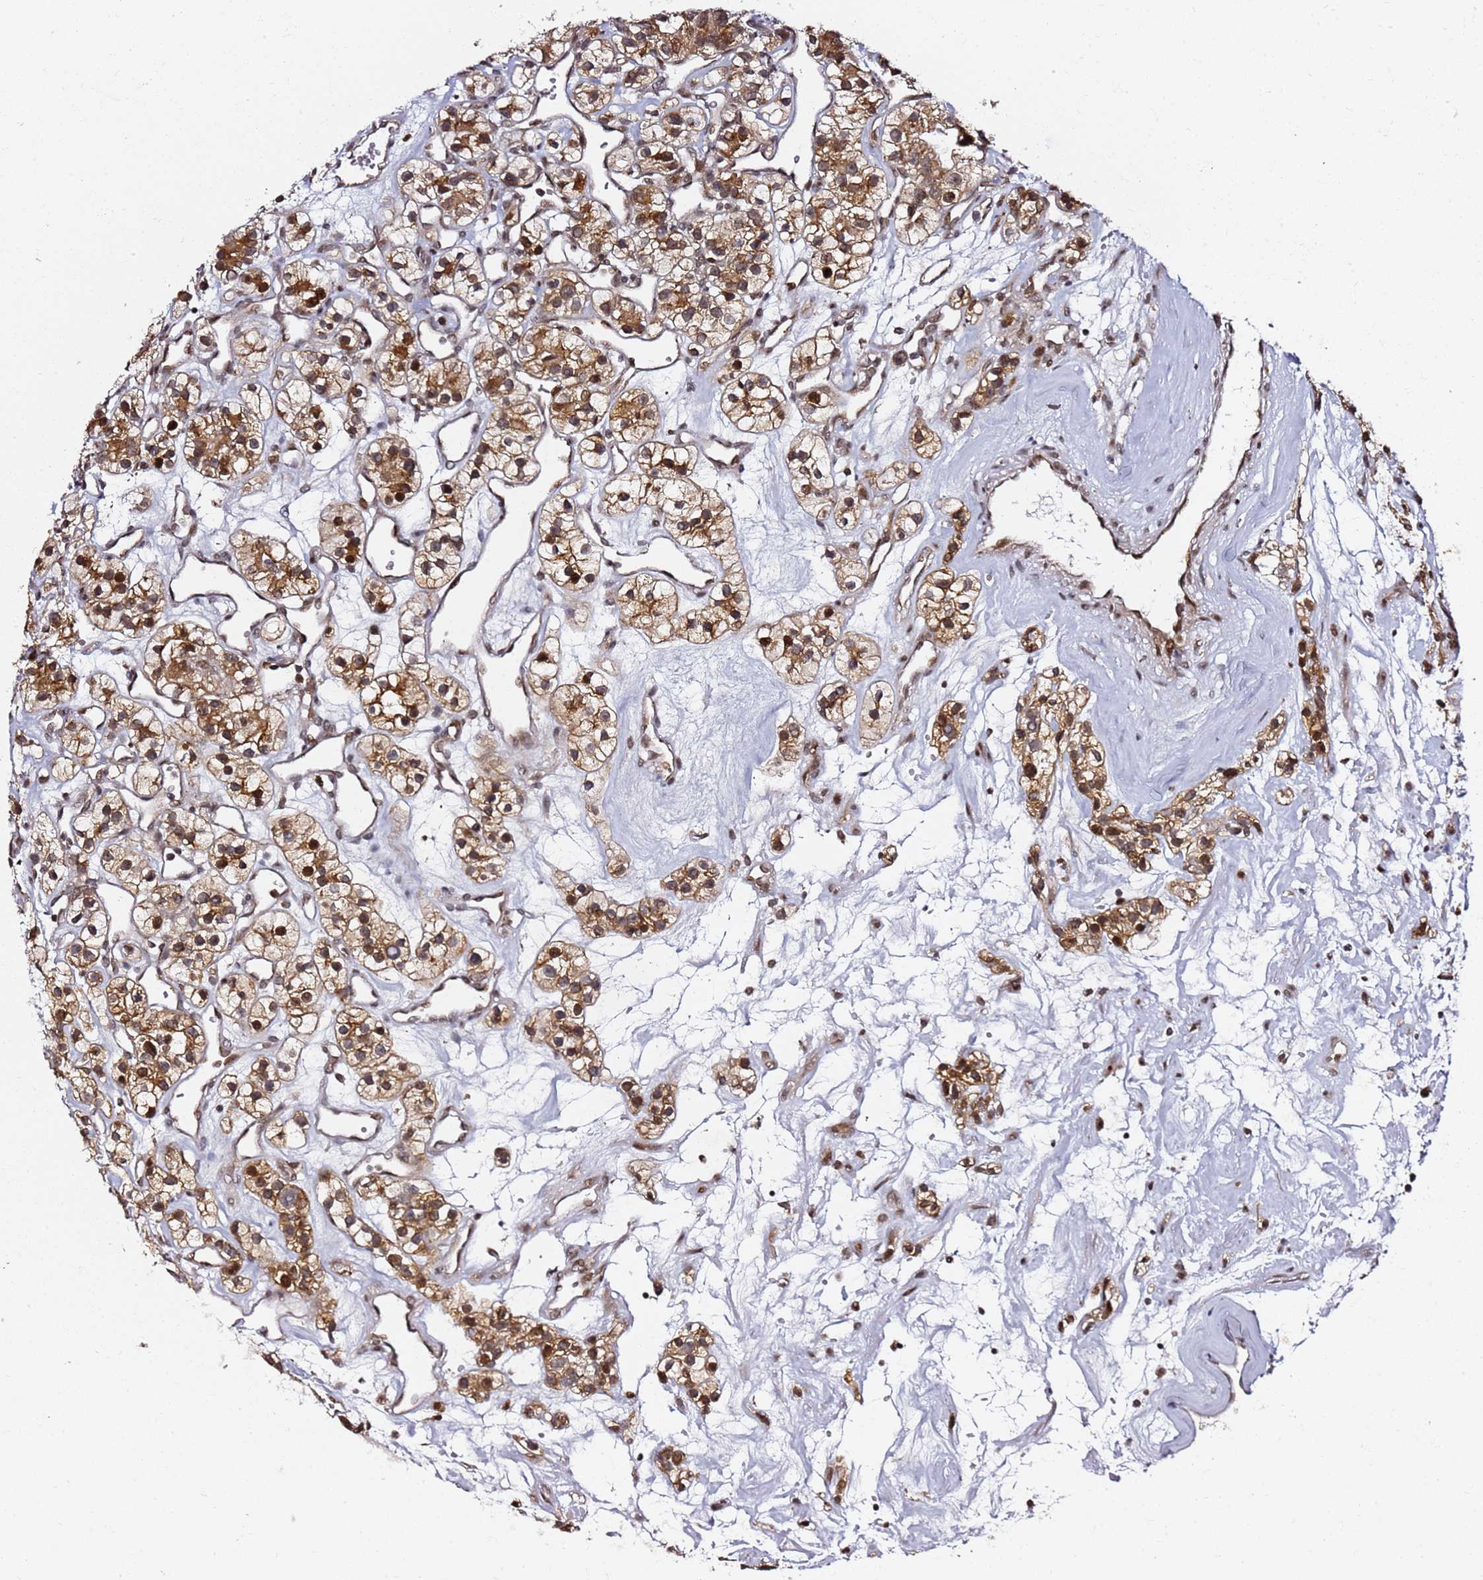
{"staining": {"intensity": "strong", "quantity": ">75%", "location": "cytoplasmic/membranous,nuclear"}, "tissue": "renal cancer", "cell_type": "Tumor cells", "image_type": "cancer", "snomed": [{"axis": "morphology", "description": "Adenocarcinoma, NOS"}, {"axis": "topography", "description": "Kidney"}], "caption": "Protein expression by IHC shows strong cytoplasmic/membranous and nuclear staining in approximately >75% of tumor cells in renal cancer.", "gene": "TP53AIP1", "patient": {"sex": "female", "age": 57}}